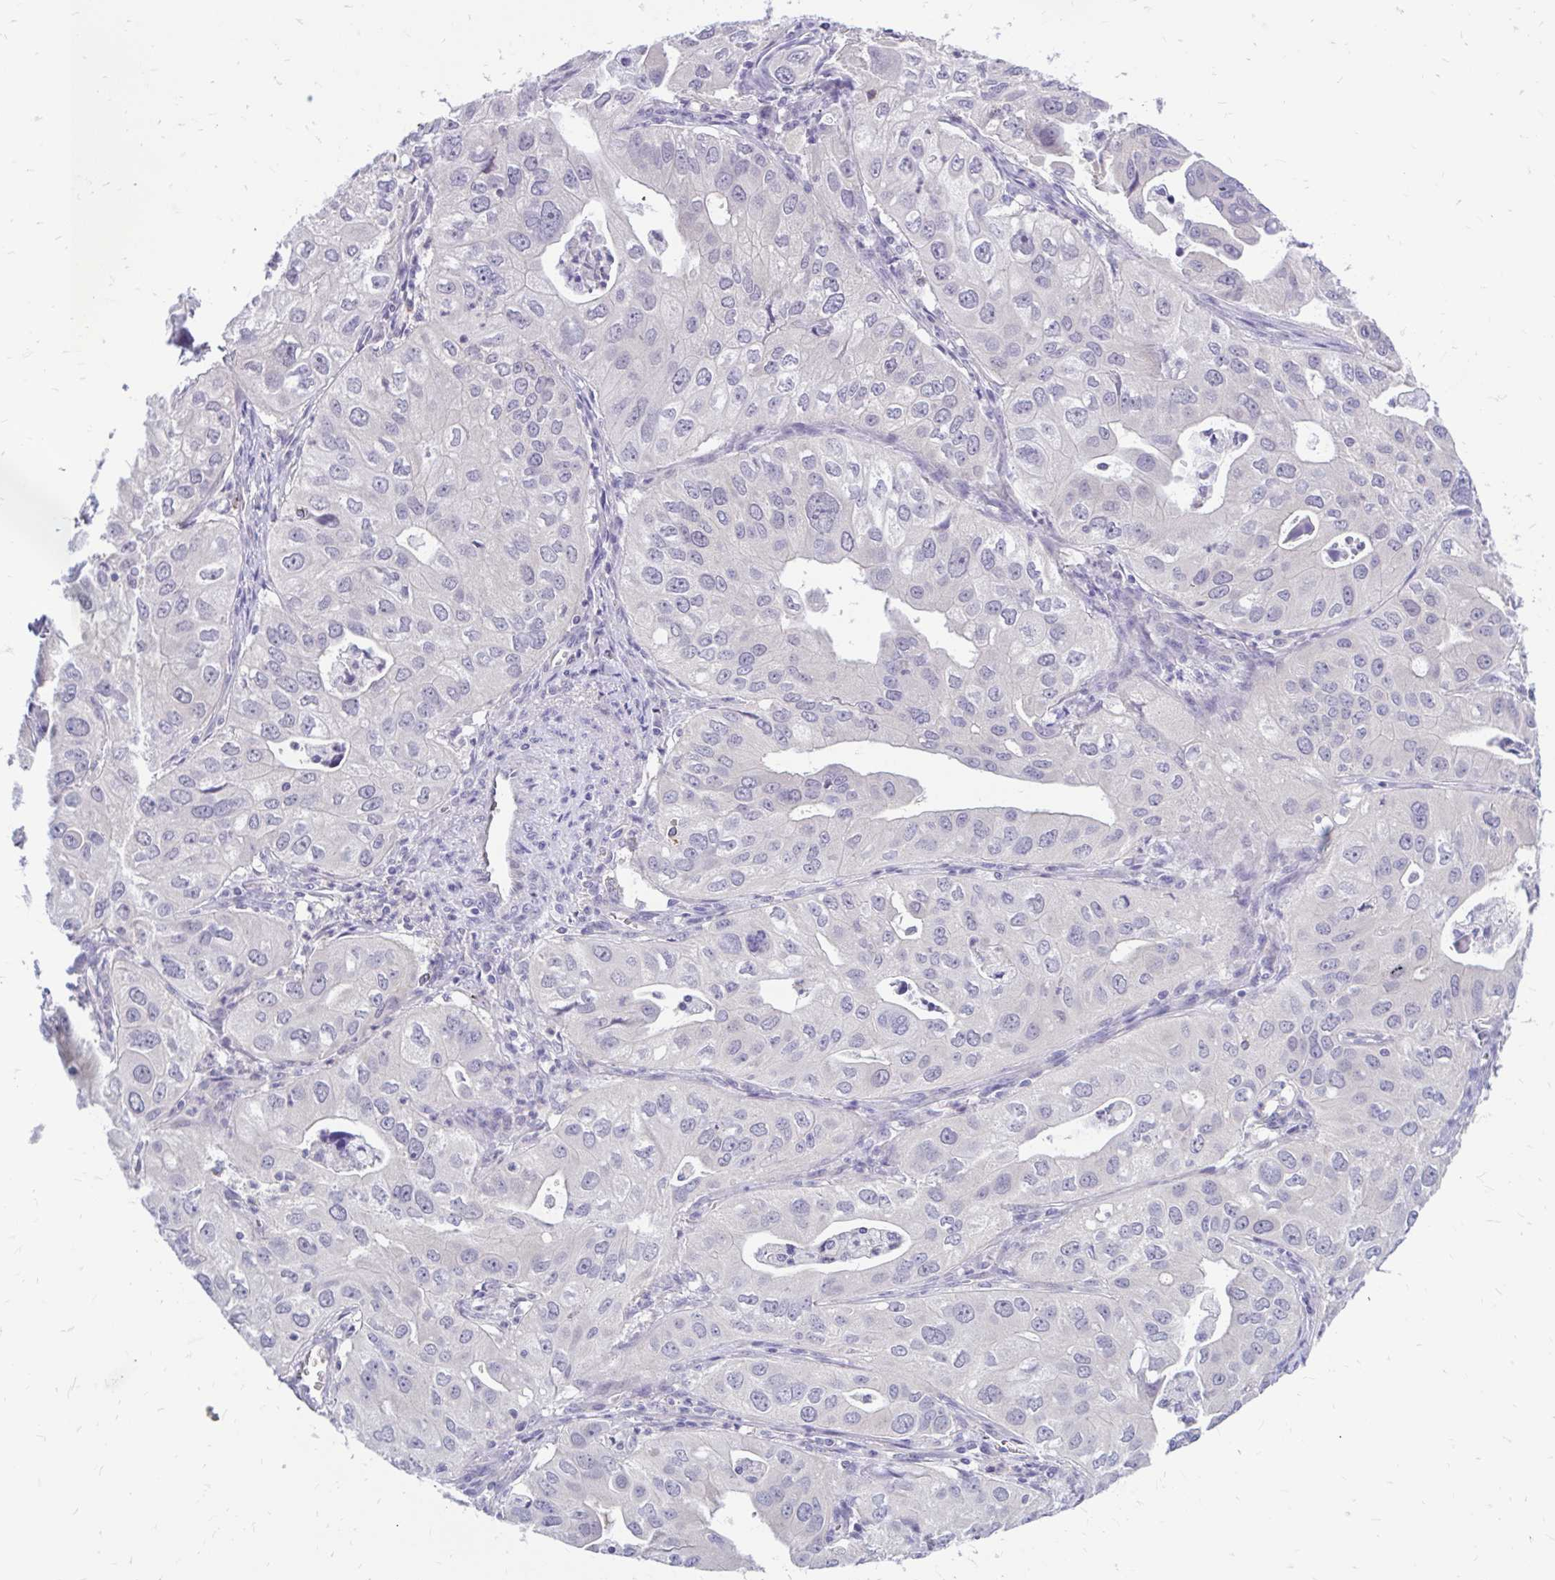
{"staining": {"intensity": "negative", "quantity": "none", "location": "none"}, "tissue": "lung cancer", "cell_type": "Tumor cells", "image_type": "cancer", "snomed": [{"axis": "morphology", "description": "Adenocarcinoma, NOS"}, {"axis": "topography", "description": "Lung"}], "caption": "A histopathology image of adenocarcinoma (lung) stained for a protein displays no brown staining in tumor cells.", "gene": "MAP1LC3A", "patient": {"sex": "male", "age": 48}}